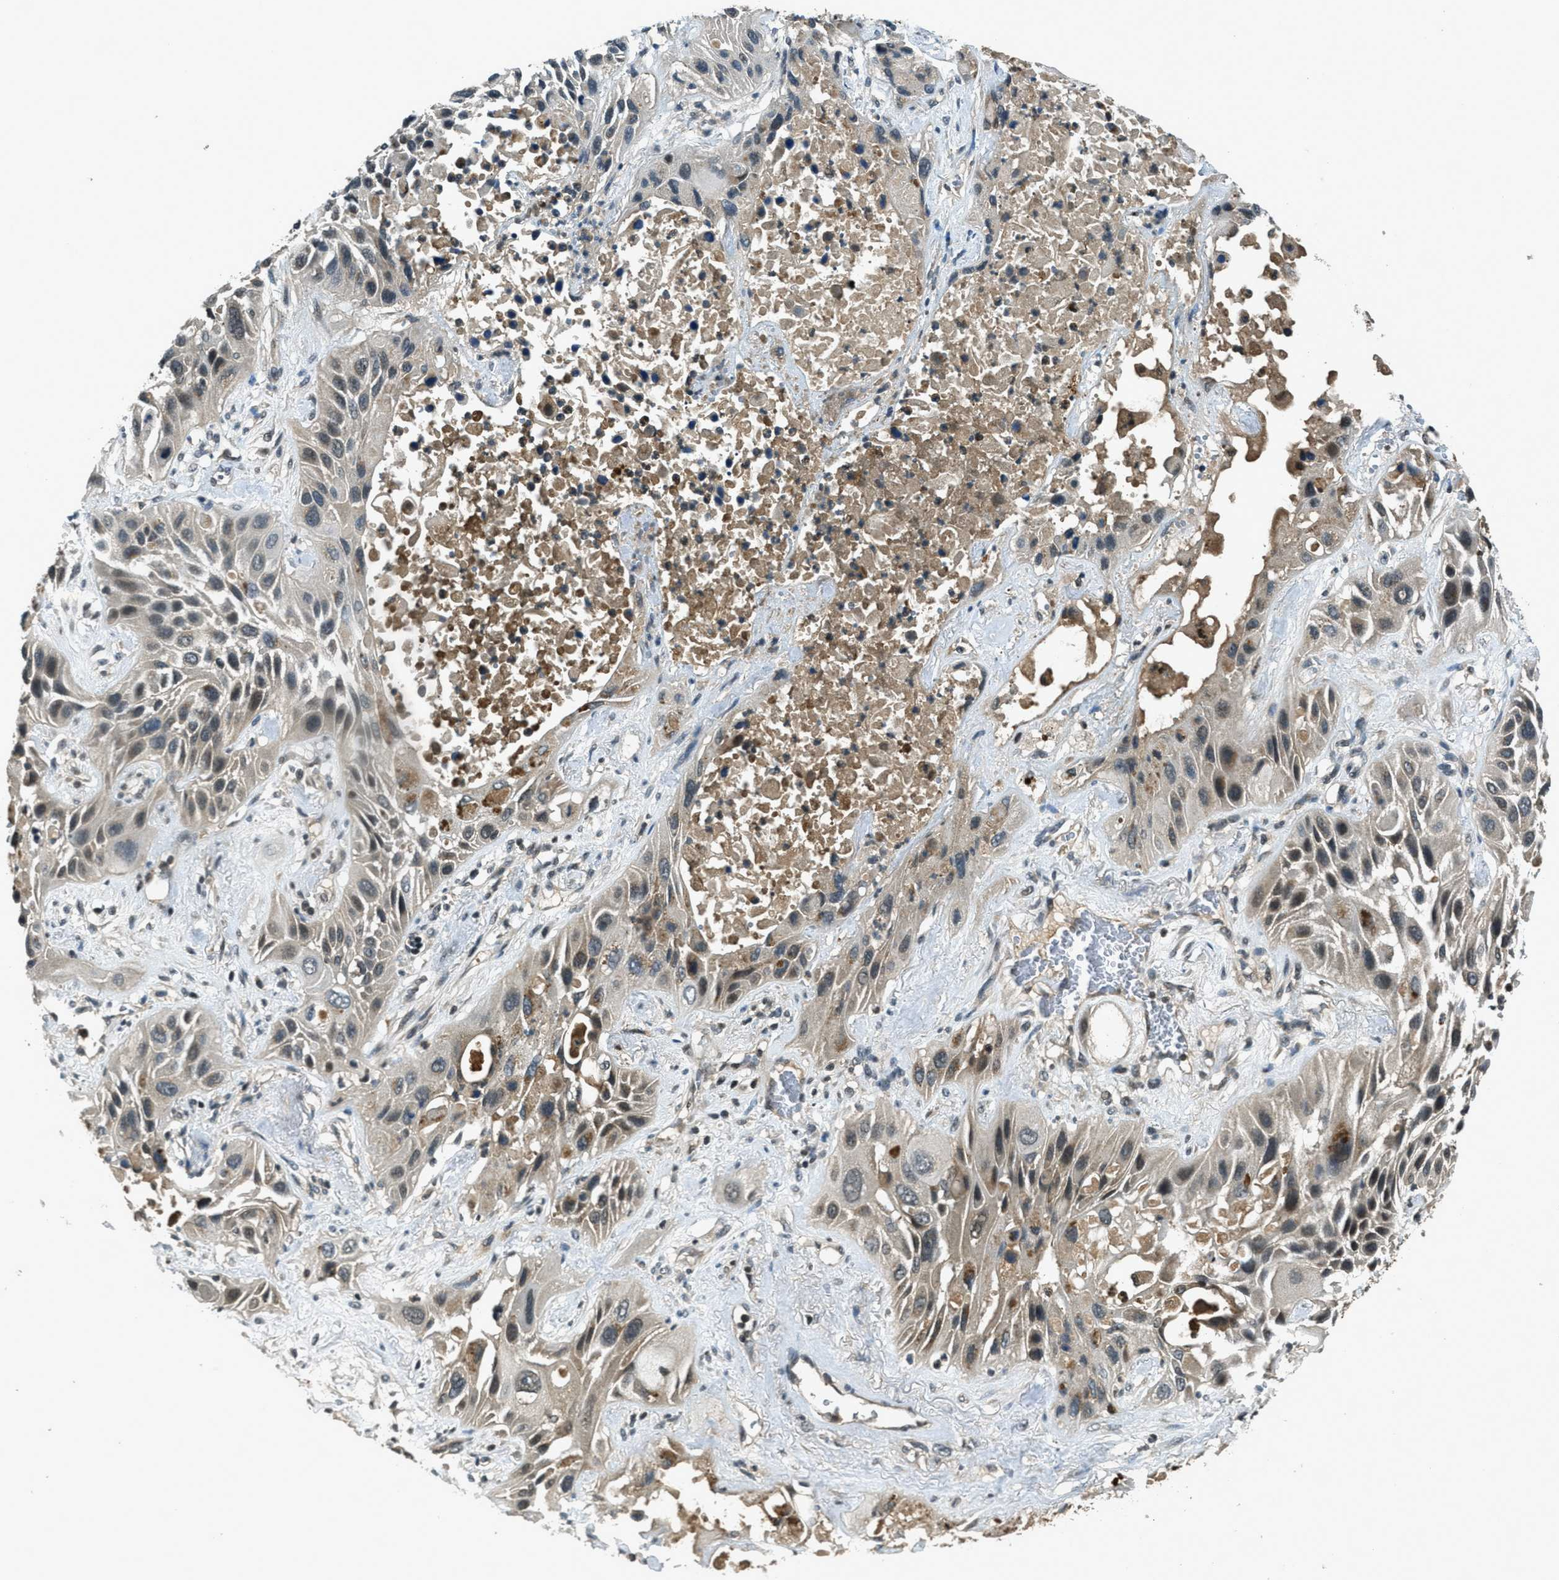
{"staining": {"intensity": "moderate", "quantity": "<25%", "location": "nuclear"}, "tissue": "lung cancer", "cell_type": "Tumor cells", "image_type": "cancer", "snomed": [{"axis": "morphology", "description": "Squamous cell carcinoma, NOS"}, {"axis": "topography", "description": "Lung"}], "caption": "Immunohistochemical staining of squamous cell carcinoma (lung) demonstrates low levels of moderate nuclear protein staining in approximately <25% of tumor cells.", "gene": "DUSP6", "patient": {"sex": "female", "age": 76}}